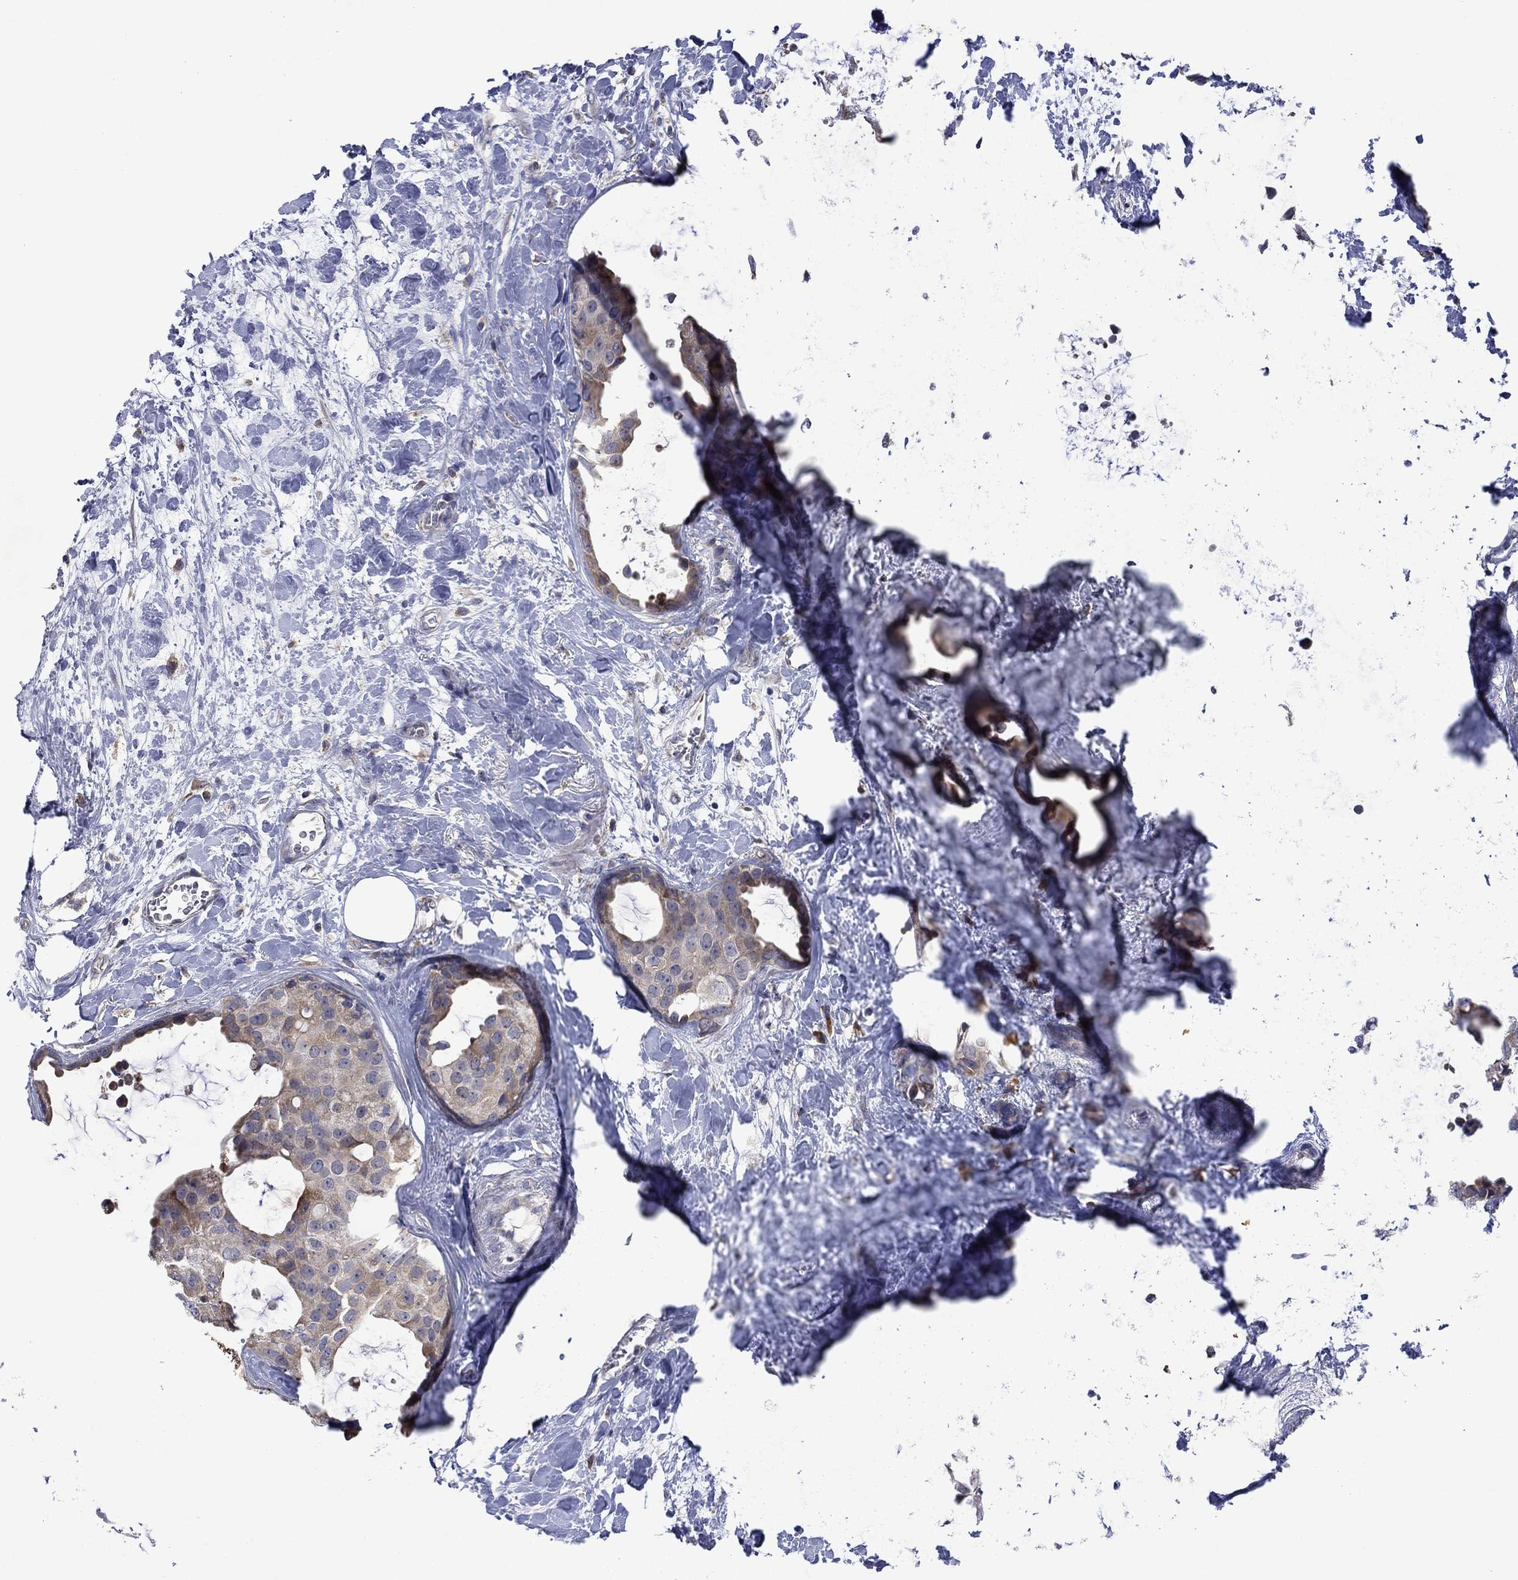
{"staining": {"intensity": "weak", "quantity": "25%-75%", "location": "cytoplasmic/membranous"}, "tissue": "breast cancer", "cell_type": "Tumor cells", "image_type": "cancer", "snomed": [{"axis": "morphology", "description": "Duct carcinoma"}, {"axis": "topography", "description": "Breast"}], "caption": "Breast cancer (infiltrating ductal carcinoma) tissue reveals weak cytoplasmic/membranous staining in approximately 25%-75% of tumor cells", "gene": "FURIN", "patient": {"sex": "female", "age": 45}}